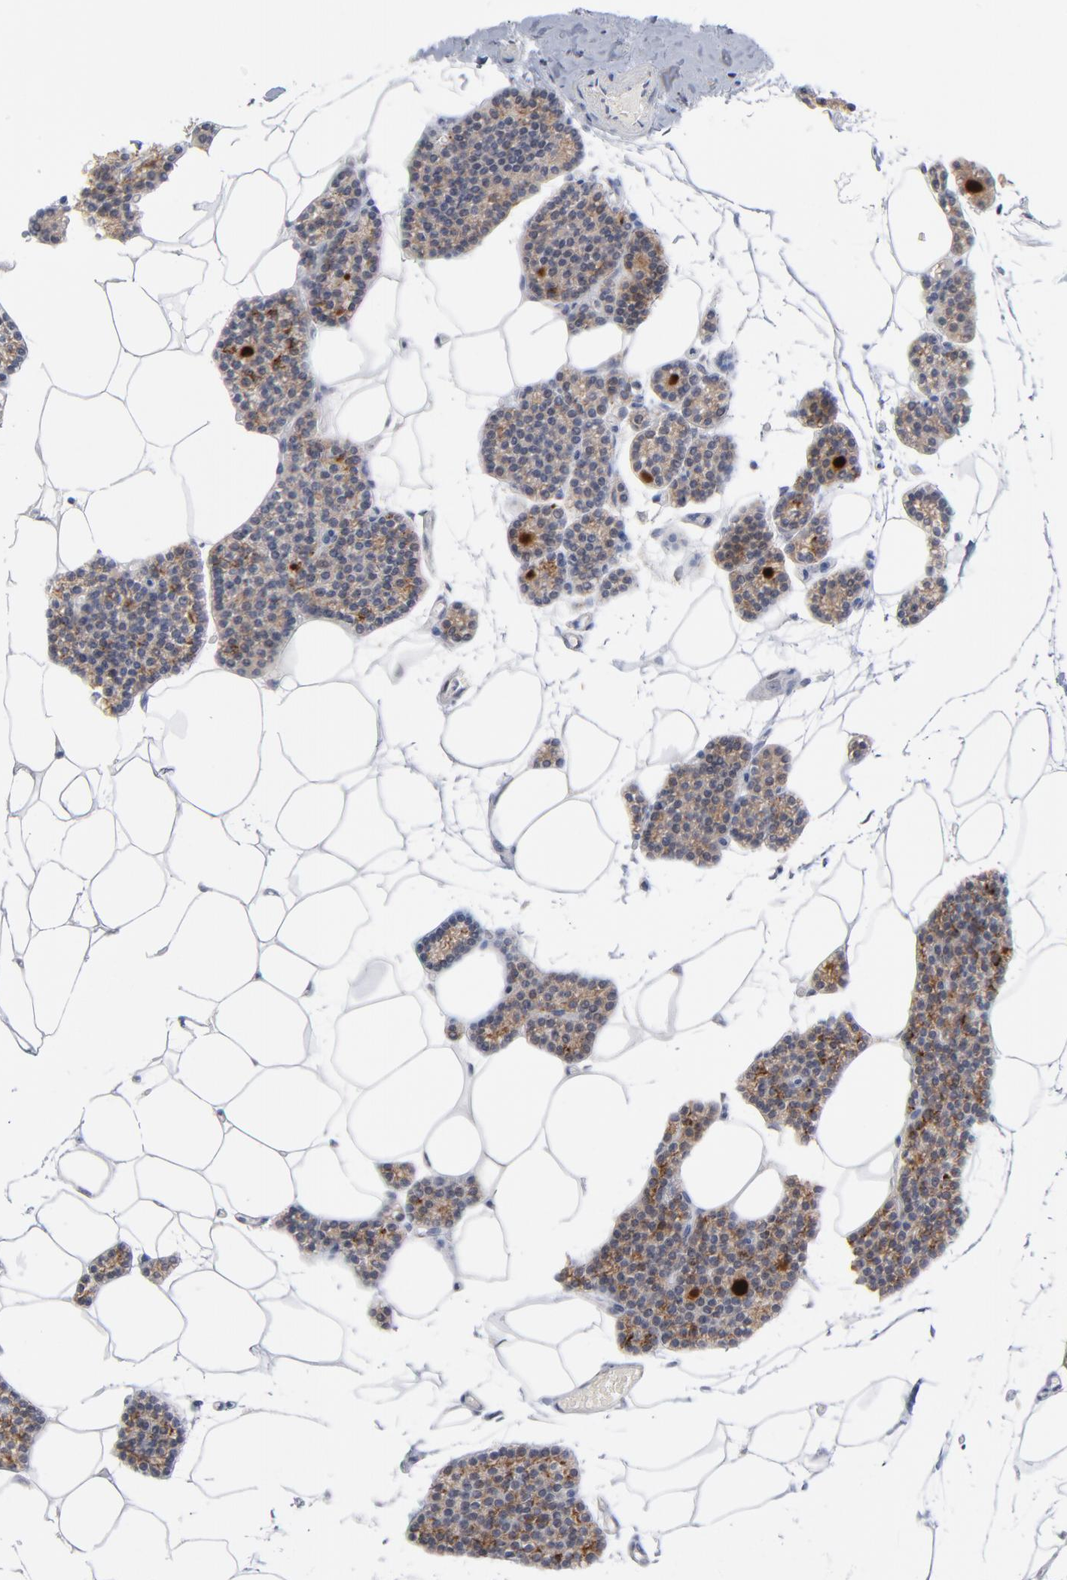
{"staining": {"intensity": "moderate", "quantity": ">75%", "location": "cytoplasmic/membranous"}, "tissue": "parathyroid gland", "cell_type": "Glandular cells", "image_type": "normal", "snomed": [{"axis": "morphology", "description": "Normal tissue, NOS"}, {"axis": "topography", "description": "Parathyroid gland"}], "caption": "The immunohistochemical stain shows moderate cytoplasmic/membranous positivity in glandular cells of benign parathyroid gland. The protein is stained brown, and the nuclei are stained in blue (DAB (3,3'-diaminobenzidine) IHC with brightfield microscopy, high magnification).", "gene": "CPE", "patient": {"sex": "female", "age": 66}}